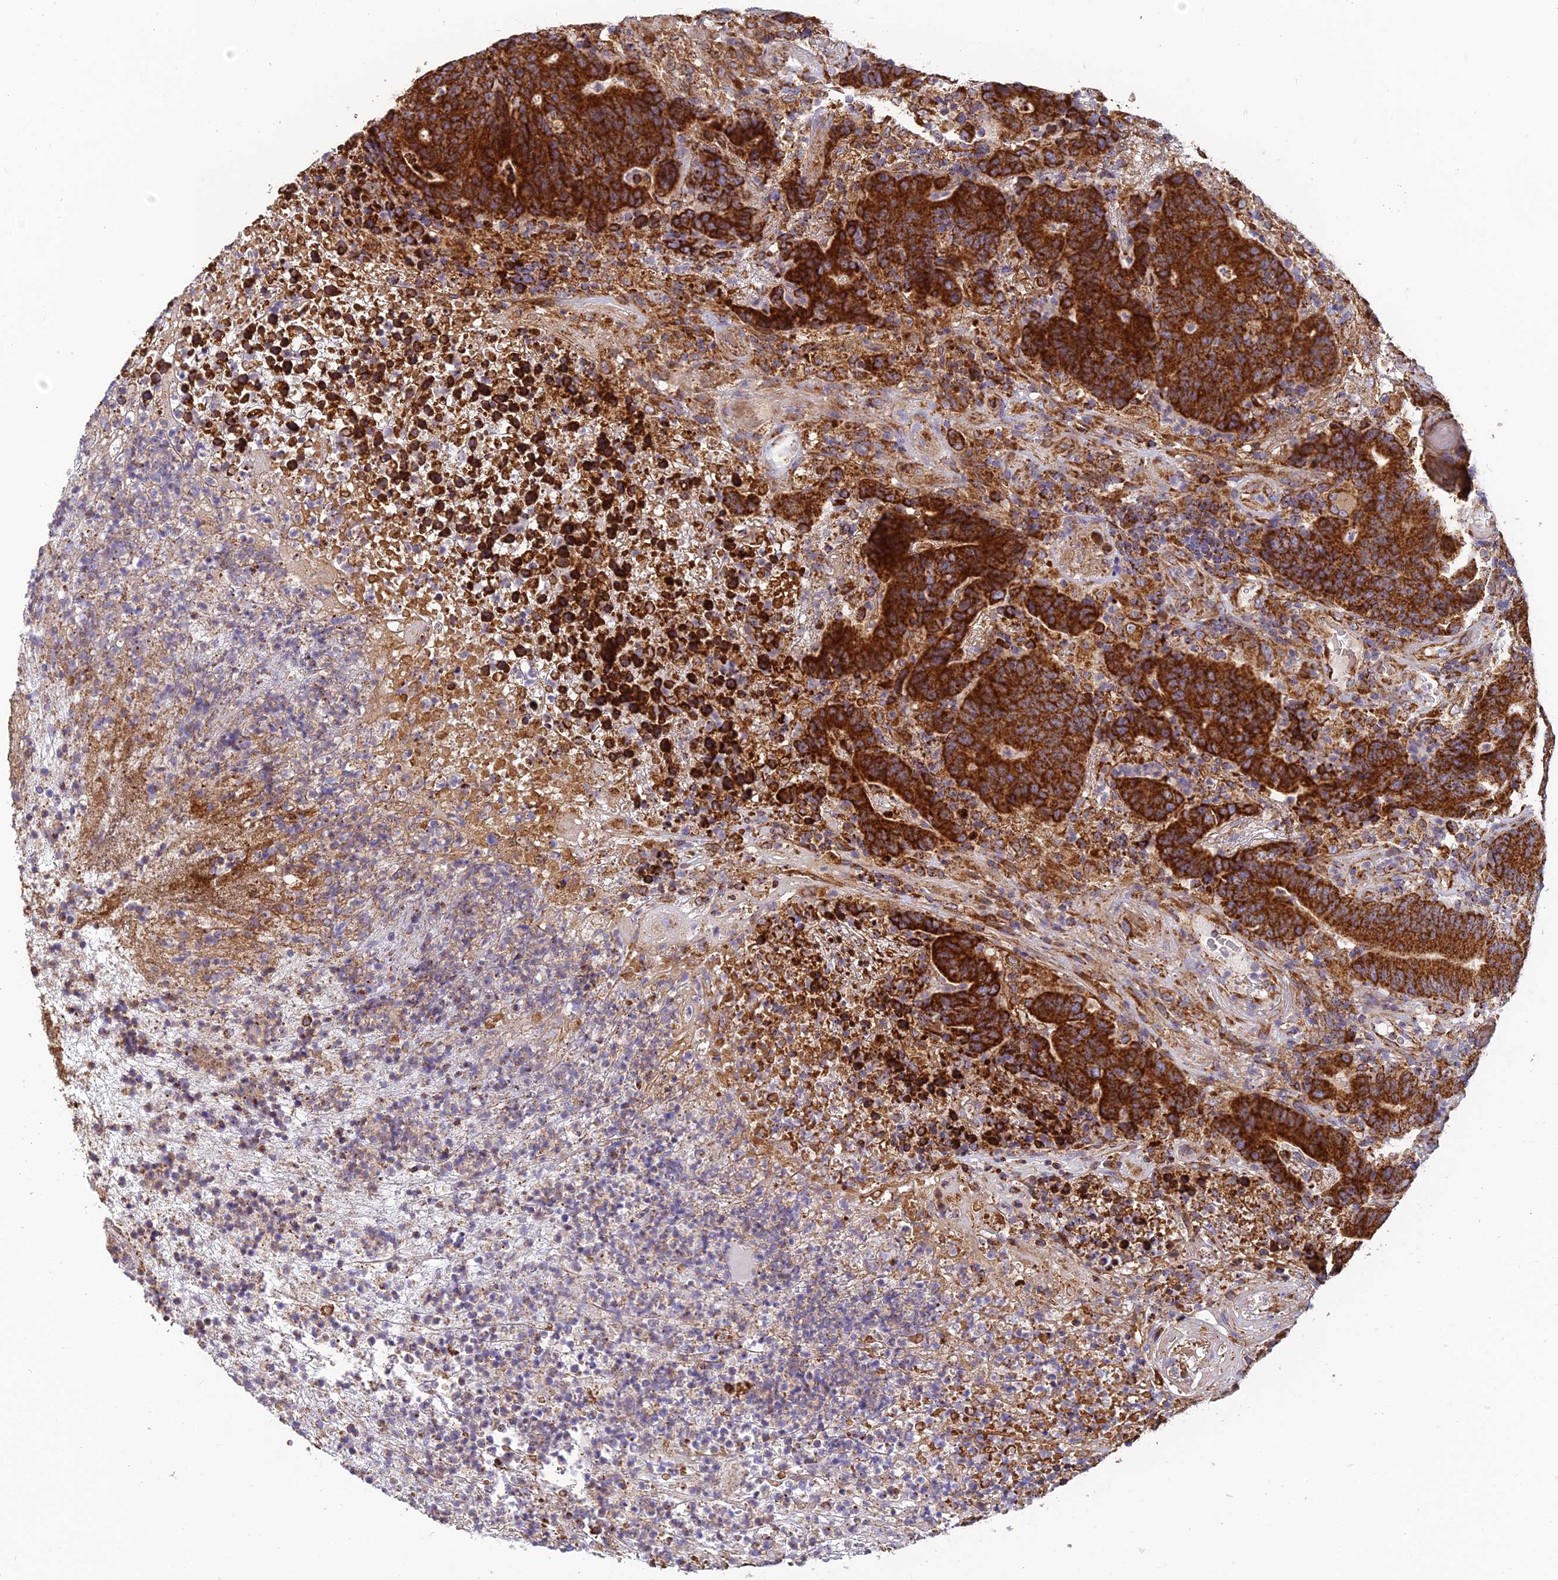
{"staining": {"intensity": "strong", "quantity": ">75%", "location": "cytoplasmic/membranous"}, "tissue": "colorectal cancer", "cell_type": "Tumor cells", "image_type": "cancer", "snomed": [{"axis": "morphology", "description": "Normal tissue, NOS"}, {"axis": "morphology", "description": "Adenocarcinoma, NOS"}, {"axis": "topography", "description": "Colon"}], "caption": "A histopathology image of human colorectal adenocarcinoma stained for a protein reveals strong cytoplasmic/membranous brown staining in tumor cells.", "gene": "THUMPD2", "patient": {"sex": "female", "age": 75}}